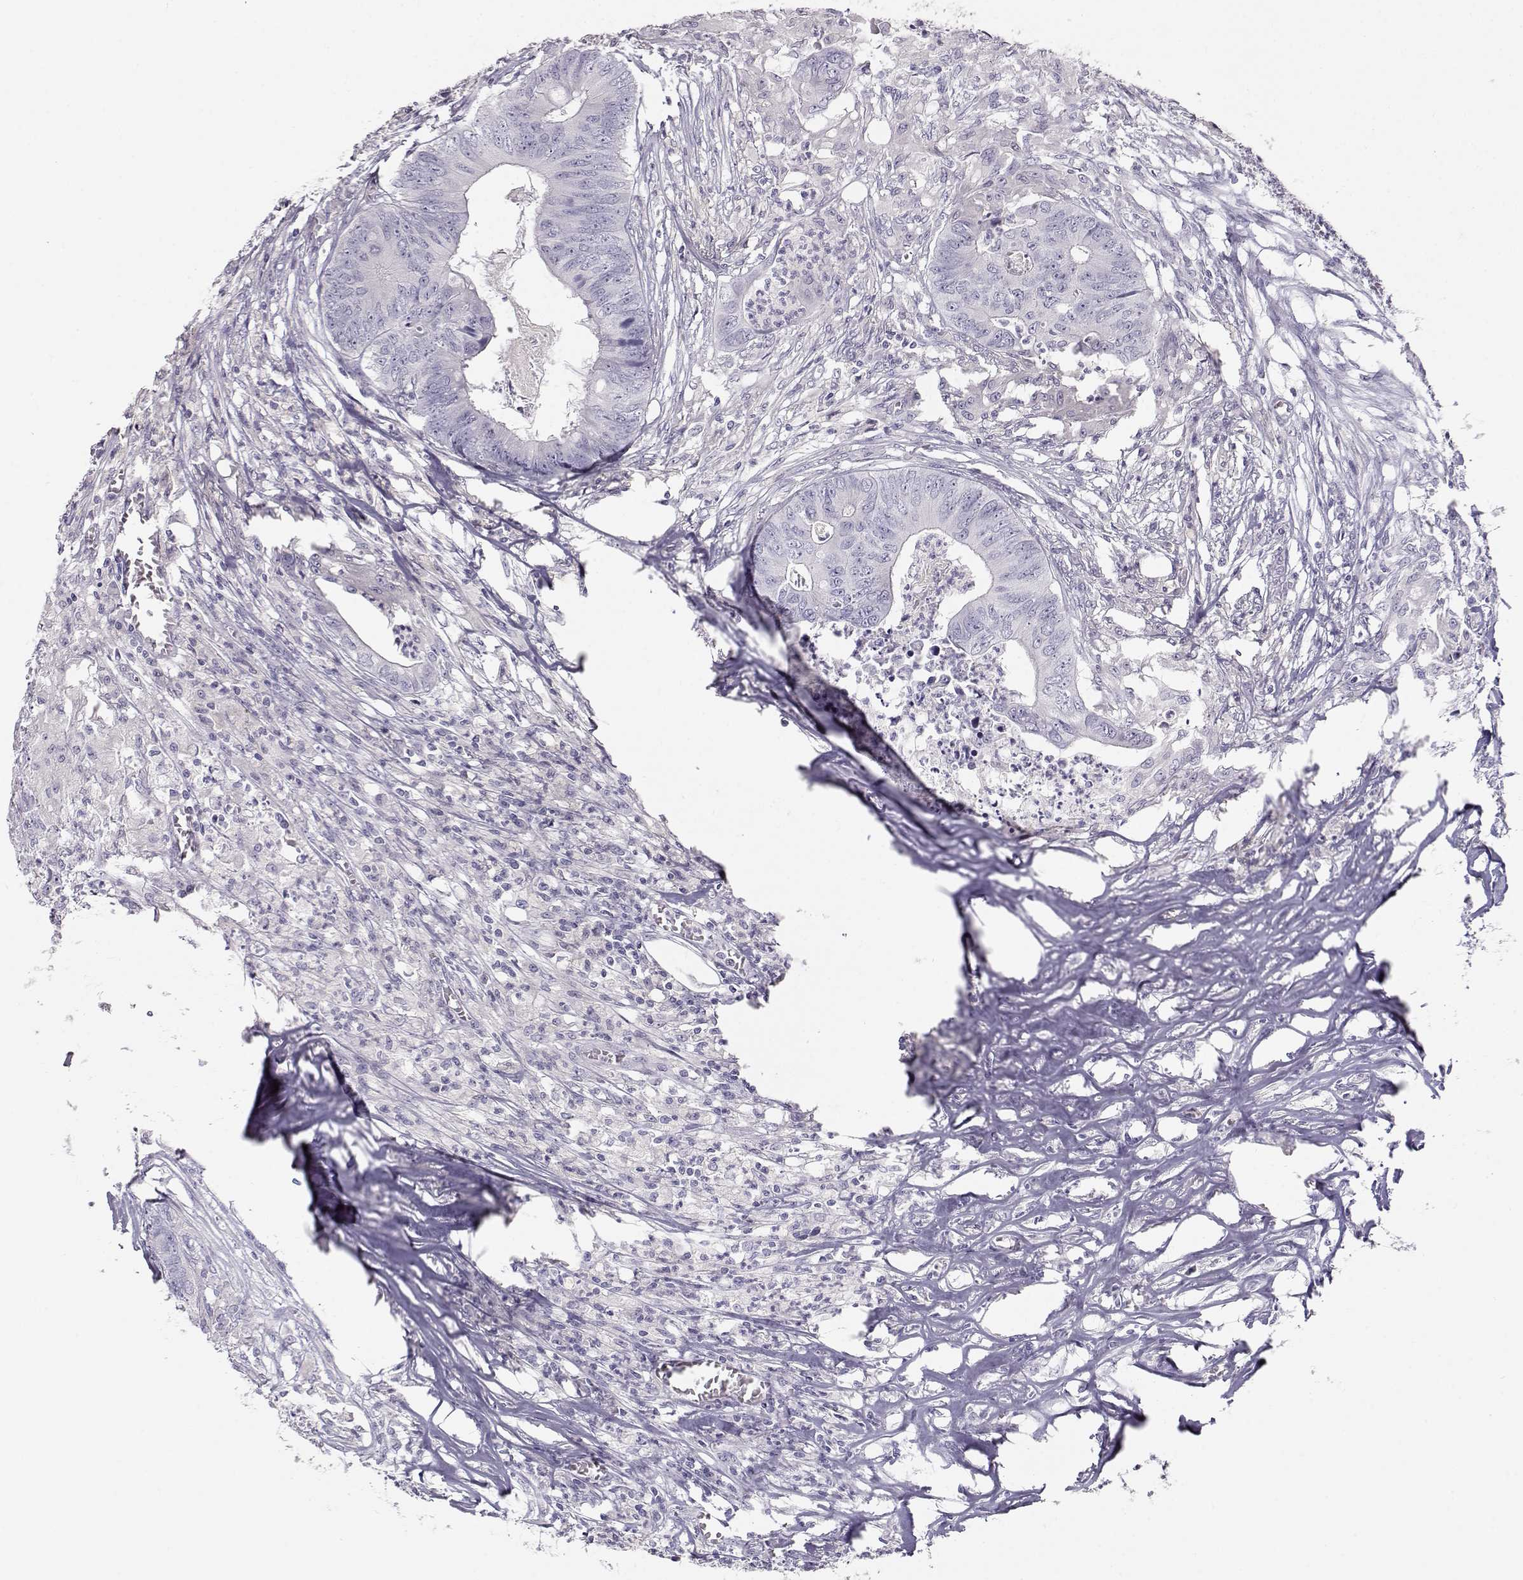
{"staining": {"intensity": "negative", "quantity": "none", "location": "none"}, "tissue": "colorectal cancer", "cell_type": "Tumor cells", "image_type": "cancer", "snomed": [{"axis": "morphology", "description": "Adenocarcinoma, NOS"}, {"axis": "topography", "description": "Colon"}], "caption": "Immunohistochemical staining of human adenocarcinoma (colorectal) shows no significant positivity in tumor cells. Nuclei are stained in blue.", "gene": "LEPR", "patient": {"sex": "male", "age": 84}}